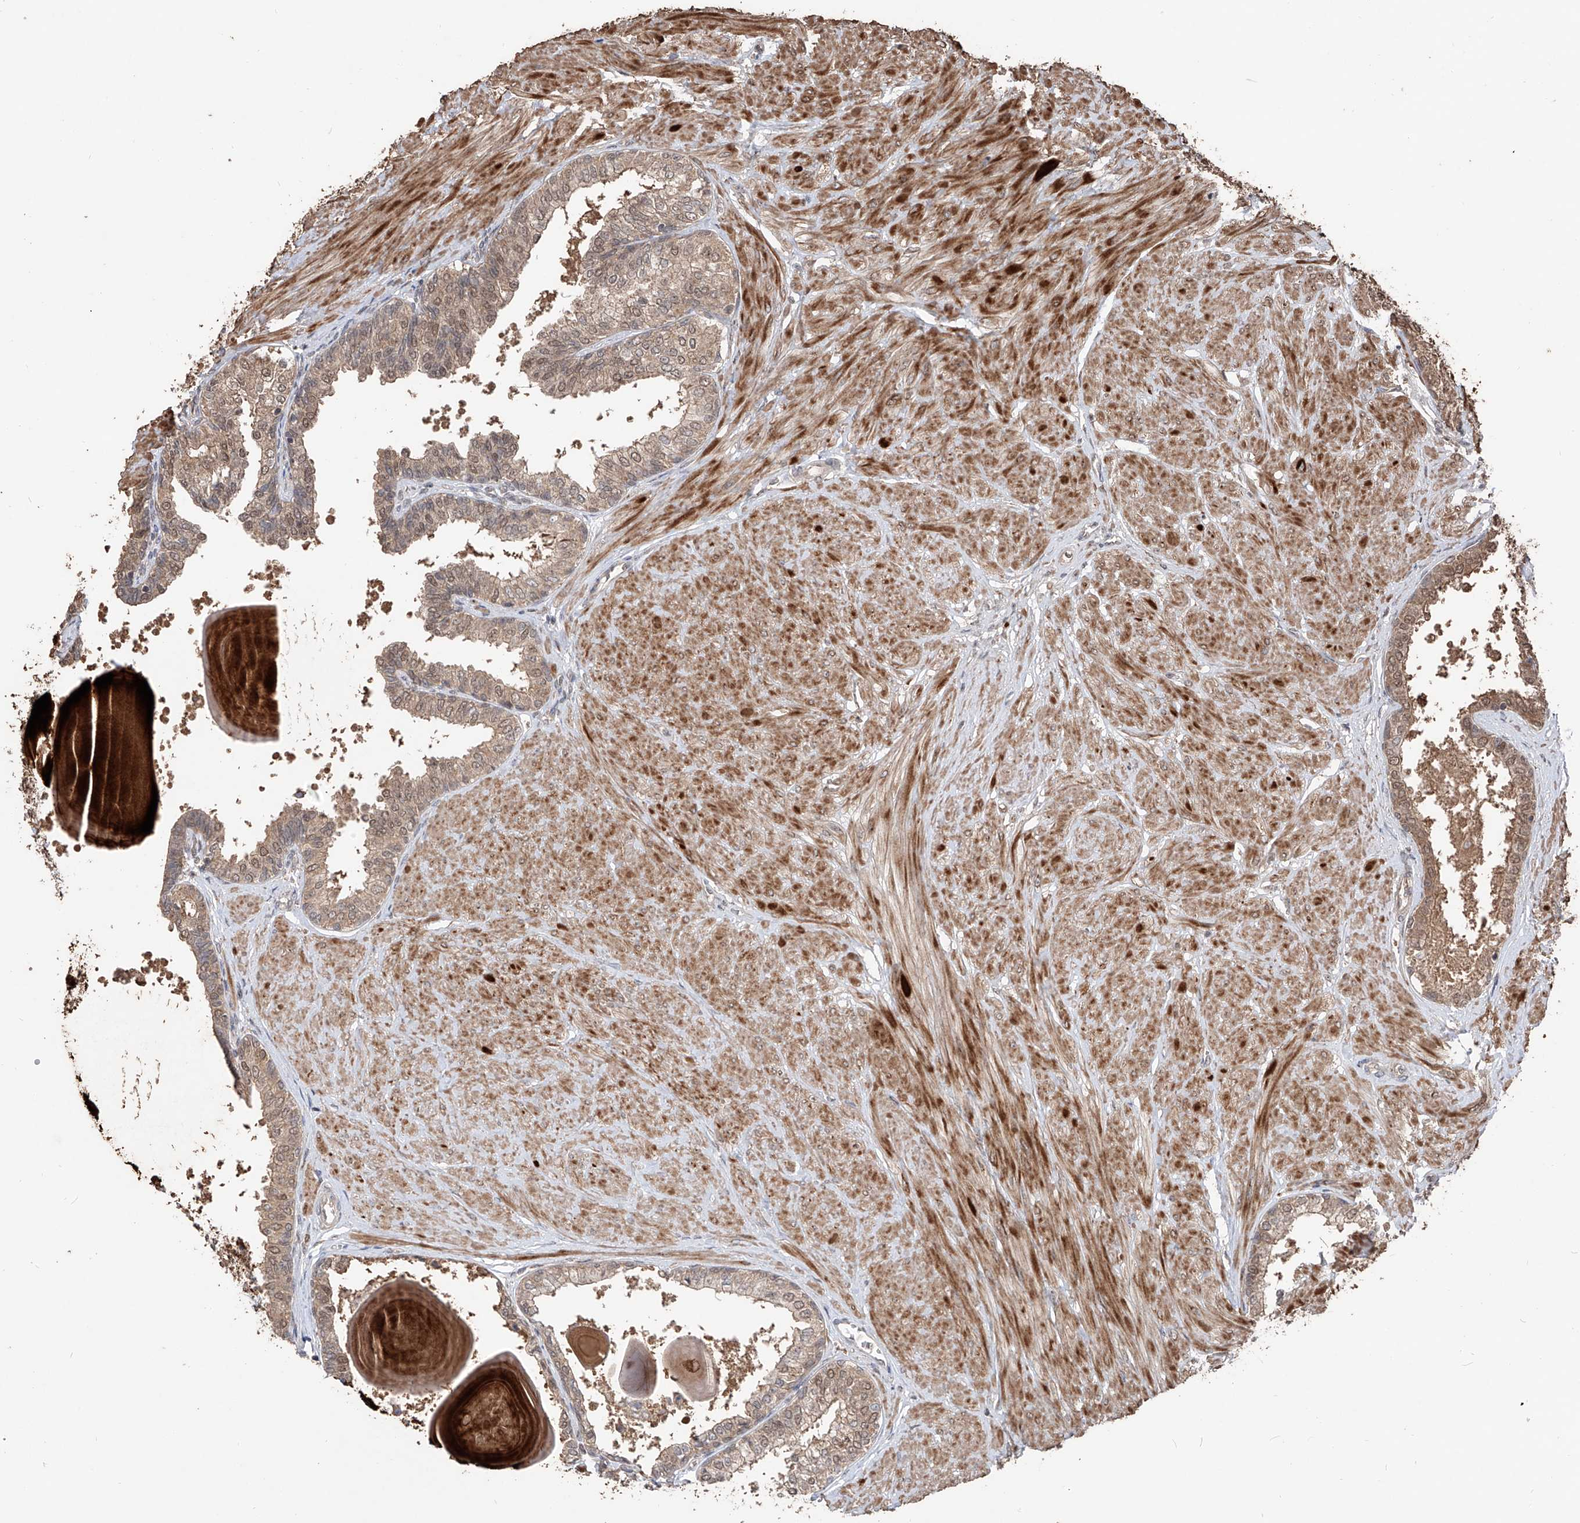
{"staining": {"intensity": "moderate", "quantity": ">75%", "location": "cytoplasmic/membranous,nuclear"}, "tissue": "prostate", "cell_type": "Glandular cells", "image_type": "normal", "snomed": [{"axis": "morphology", "description": "Normal tissue, NOS"}, {"axis": "topography", "description": "Prostate"}], "caption": "Human prostate stained with a brown dye shows moderate cytoplasmic/membranous,nuclear positive positivity in approximately >75% of glandular cells.", "gene": "FAM135A", "patient": {"sex": "male", "age": 48}}